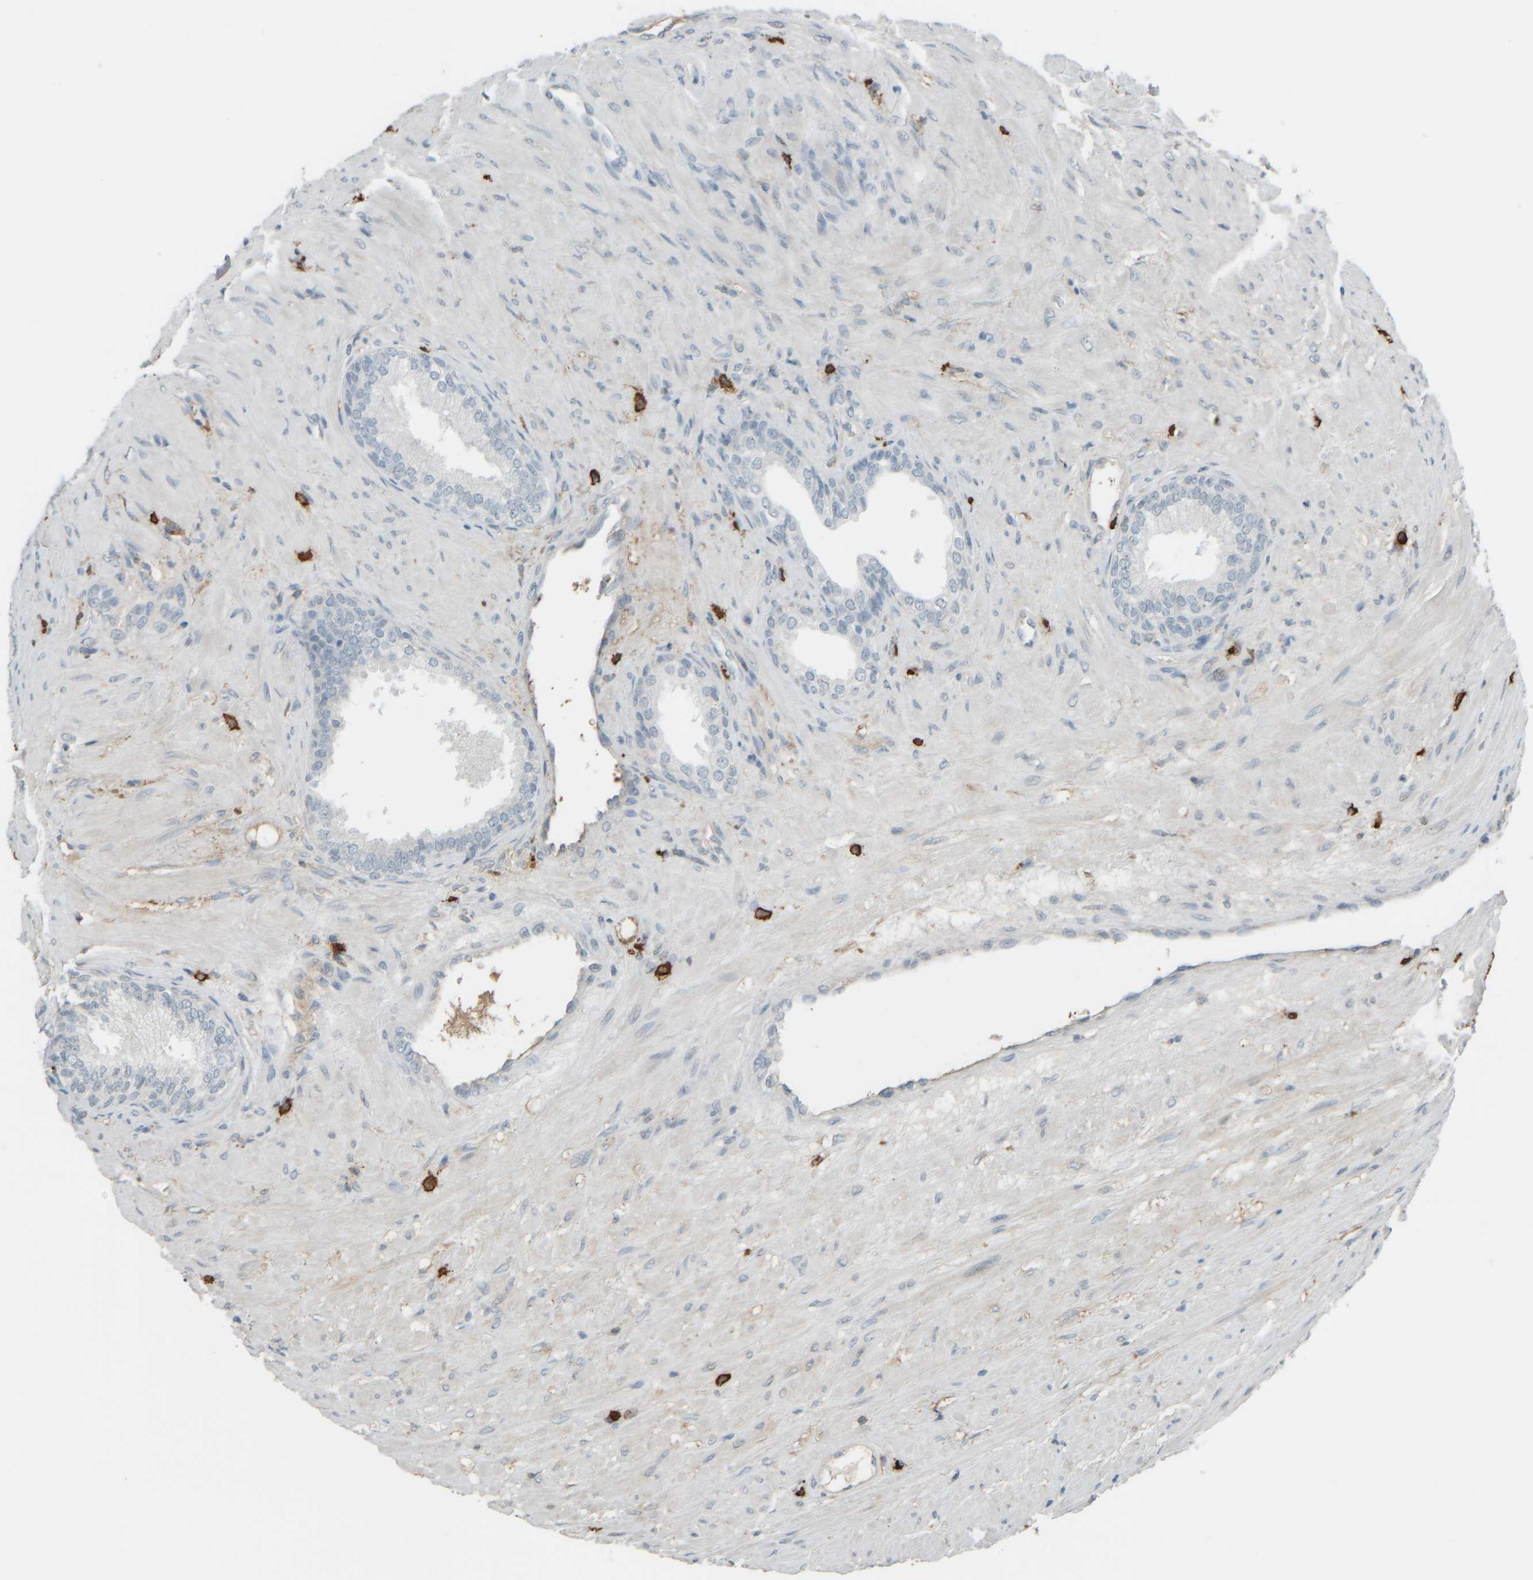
{"staining": {"intensity": "negative", "quantity": "none", "location": "none"}, "tissue": "prostate", "cell_type": "Glandular cells", "image_type": "normal", "snomed": [{"axis": "morphology", "description": "Normal tissue, NOS"}, {"axis": "topography", "description": "Prostate"}], "caption": "The IHC image has no significant positivity in glandular cells of prostate. (Immunohistochemistry, brightfield microscopy, high magnification).", "gene": "TPSAB1", "patient": {"sex": "male", "age": 76}}